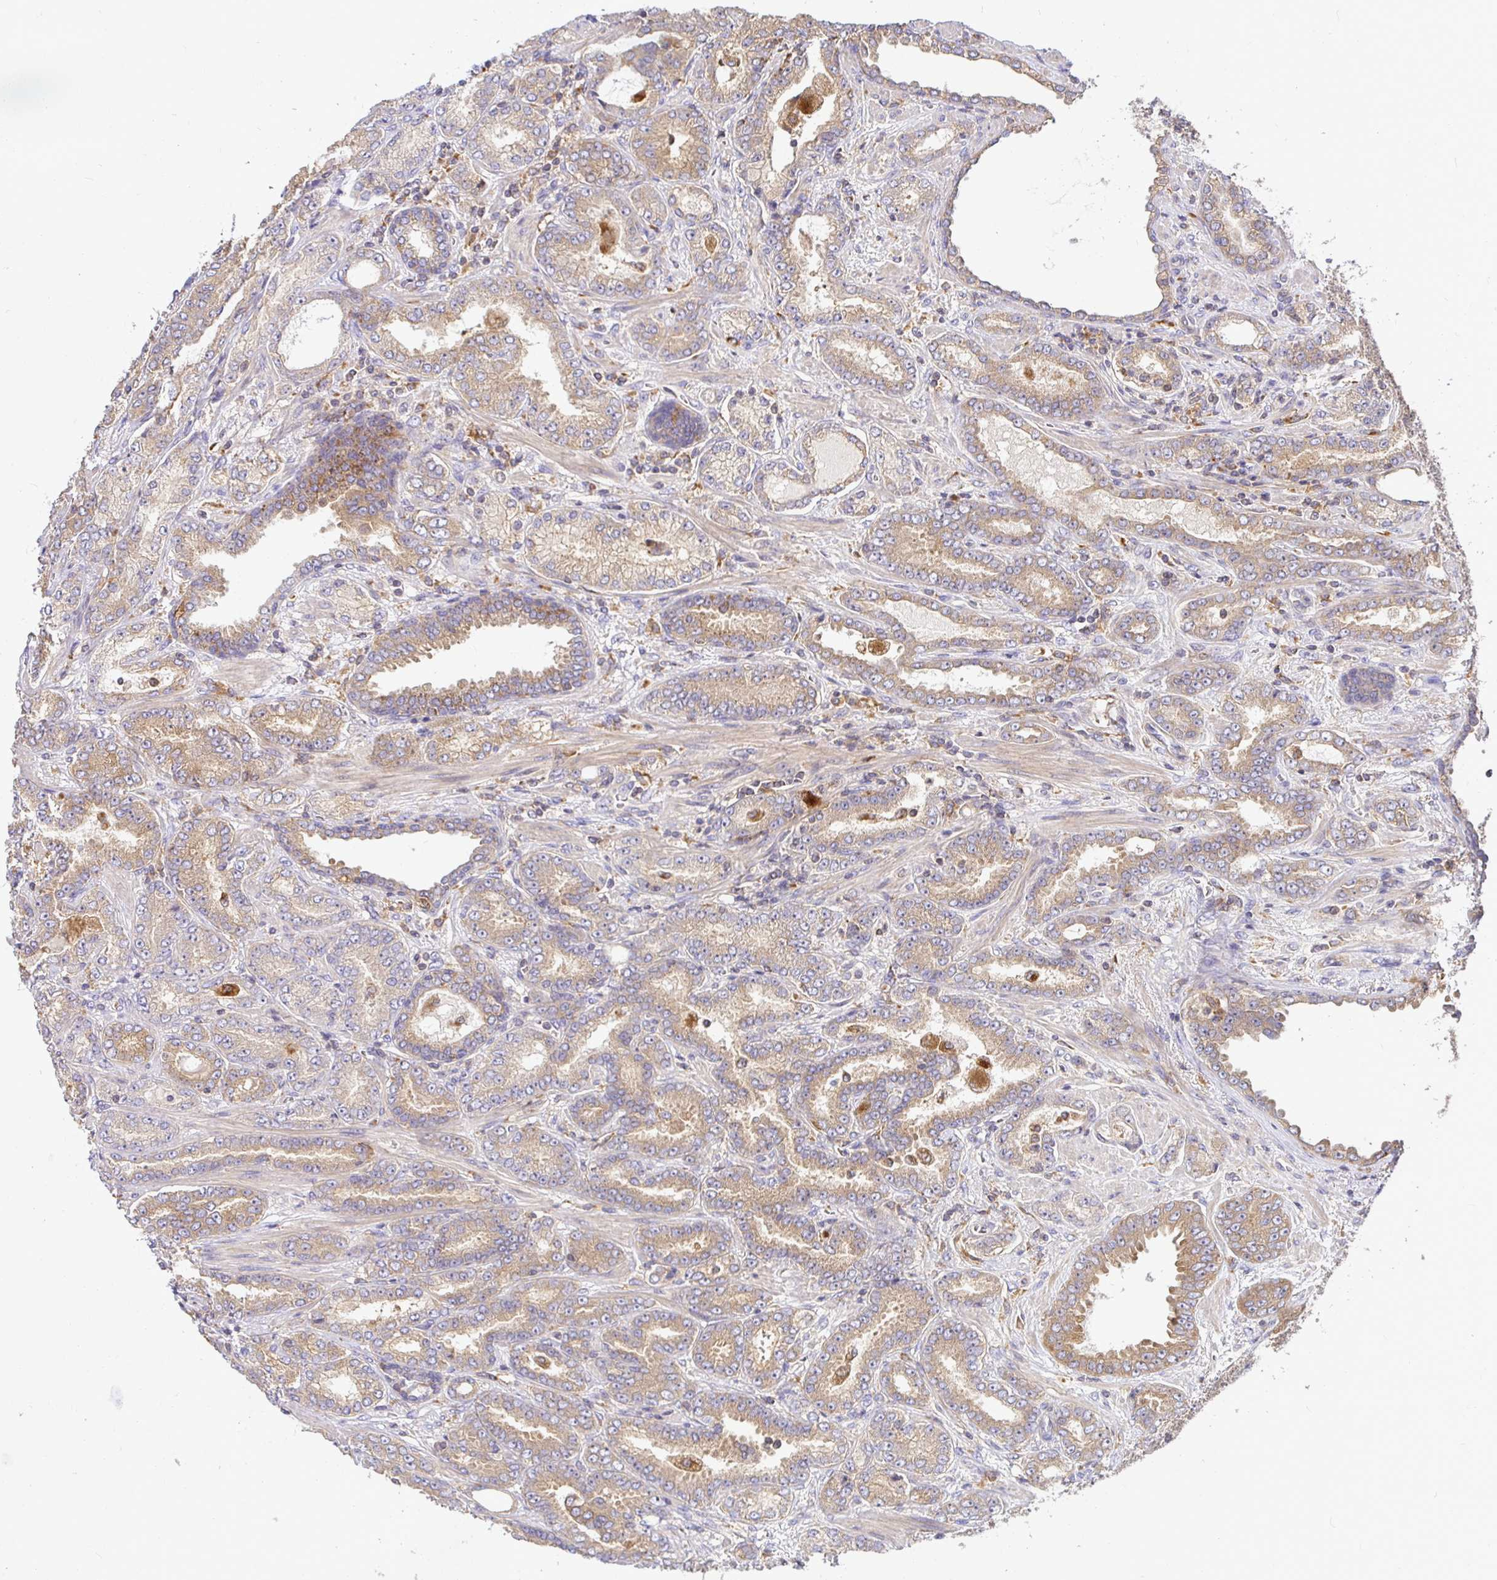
{"staining": {"intensity": "moderate", "quantity": "25%-75%", "location": "cytoplasmic/membranous"}, "tissue": "prostate cancer", "cell_type": "Tumor cells", "image_type": "cancer", "snomed": [{"axis": "morphology", "description": "Adenocarcinoma, High grade"}, {"axis": "topography", "description": "Prostate"}], "caption": "Moderate cytoplasmic/membranous positivity for a protein is identified in about 25%-75% of tumor cells of prostate cancer (adenocarcinoma (high-grade)) using IHC.", "gene": "ATP6V1F", "patient": {"sex": "male", "age": 72}}